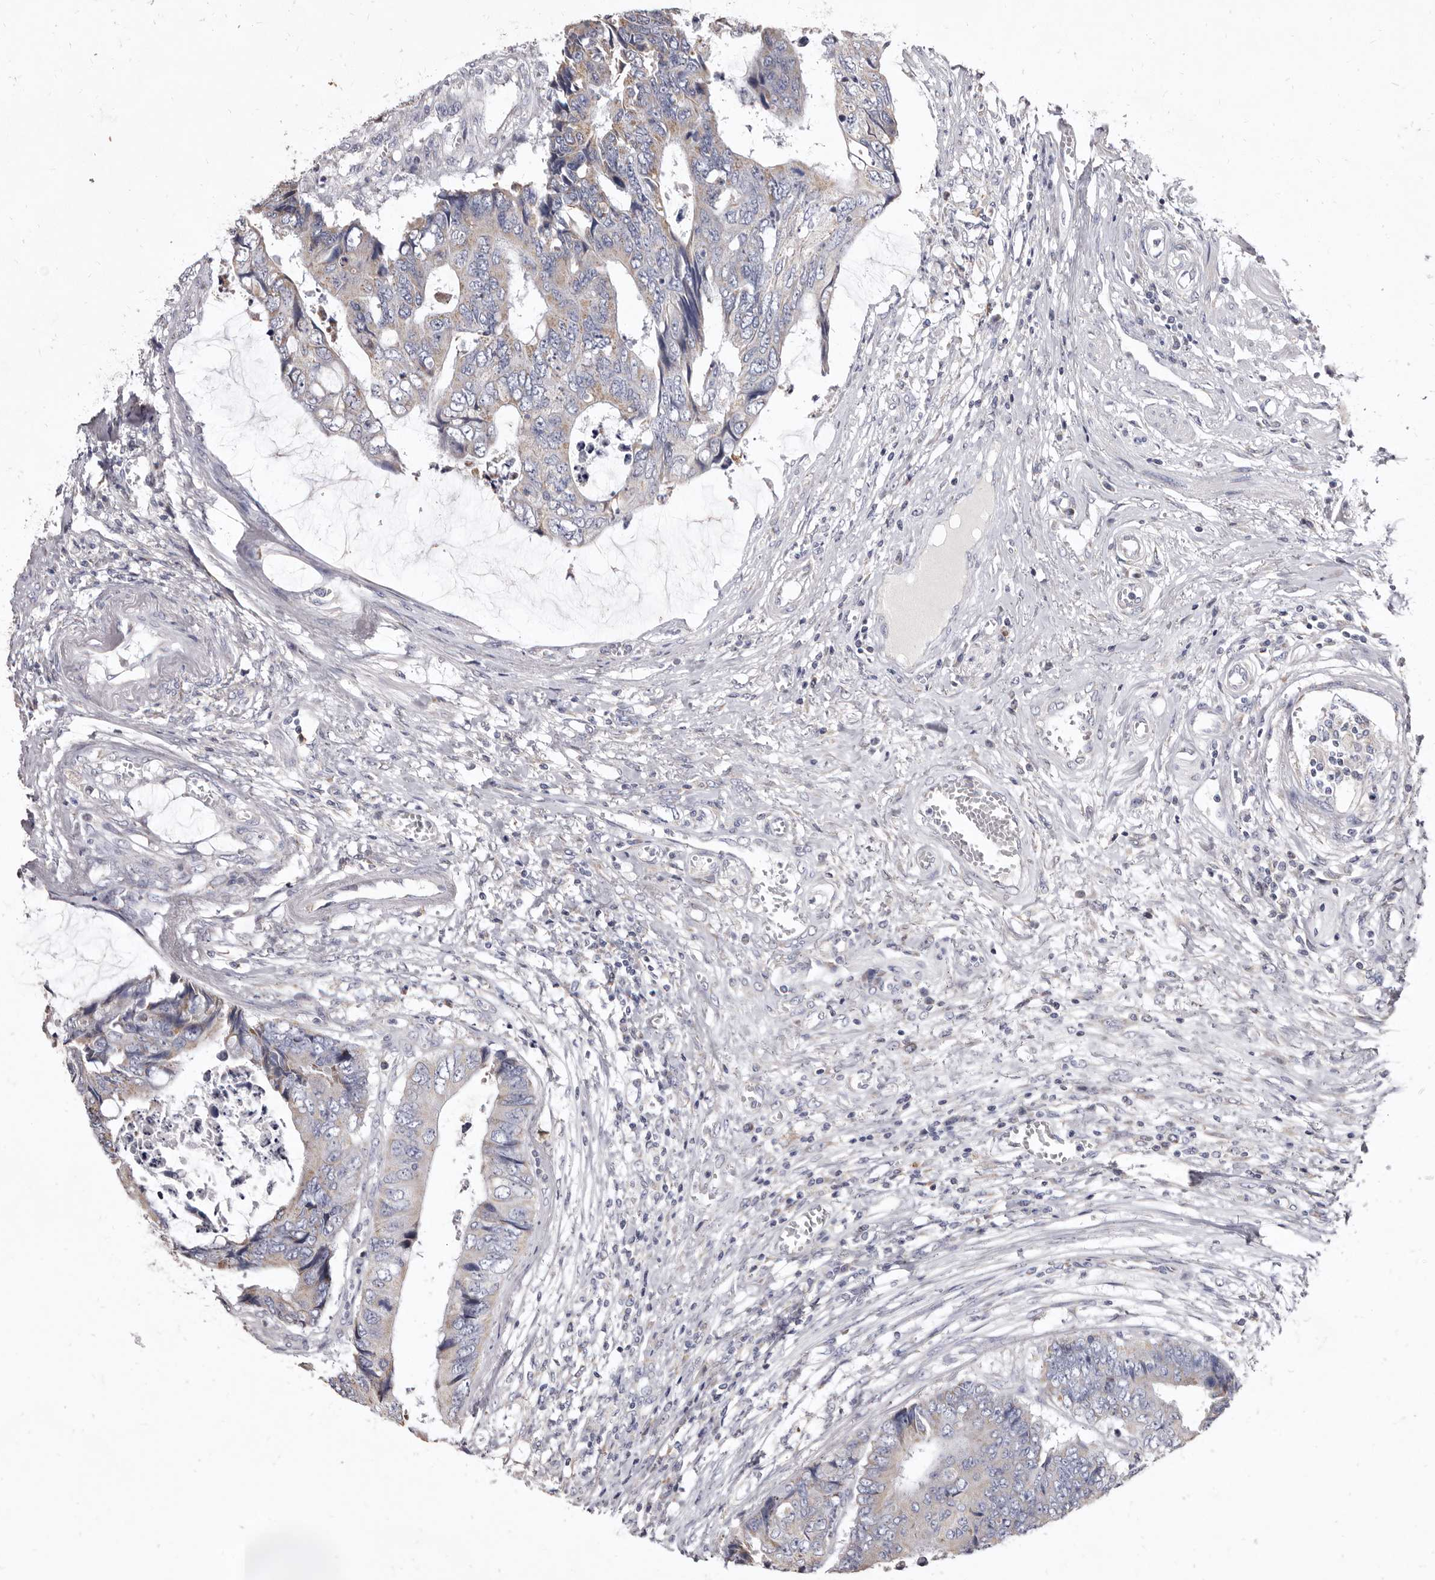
{"staining": {"intensity": "weak", "quantity": "<25%", "location": "cytoplasmic/membranous"}, "tissue": "colorectal cancer", "cell_type": "Tumor cells", "image_type": "cancer", "snomed": [{"axis": "morphology", "description": "Adenocarcinoma, NOS"}, {"axis": "topography", "description": "Rectum"}], "caption": "IHC histopathology image of neoplastic tissue: colorectal cancer stained with DAB reveals no significant protein staining in tumor cells.", "gene": "CYP2E1", "patient": {"sex": "male", "age": 84}}